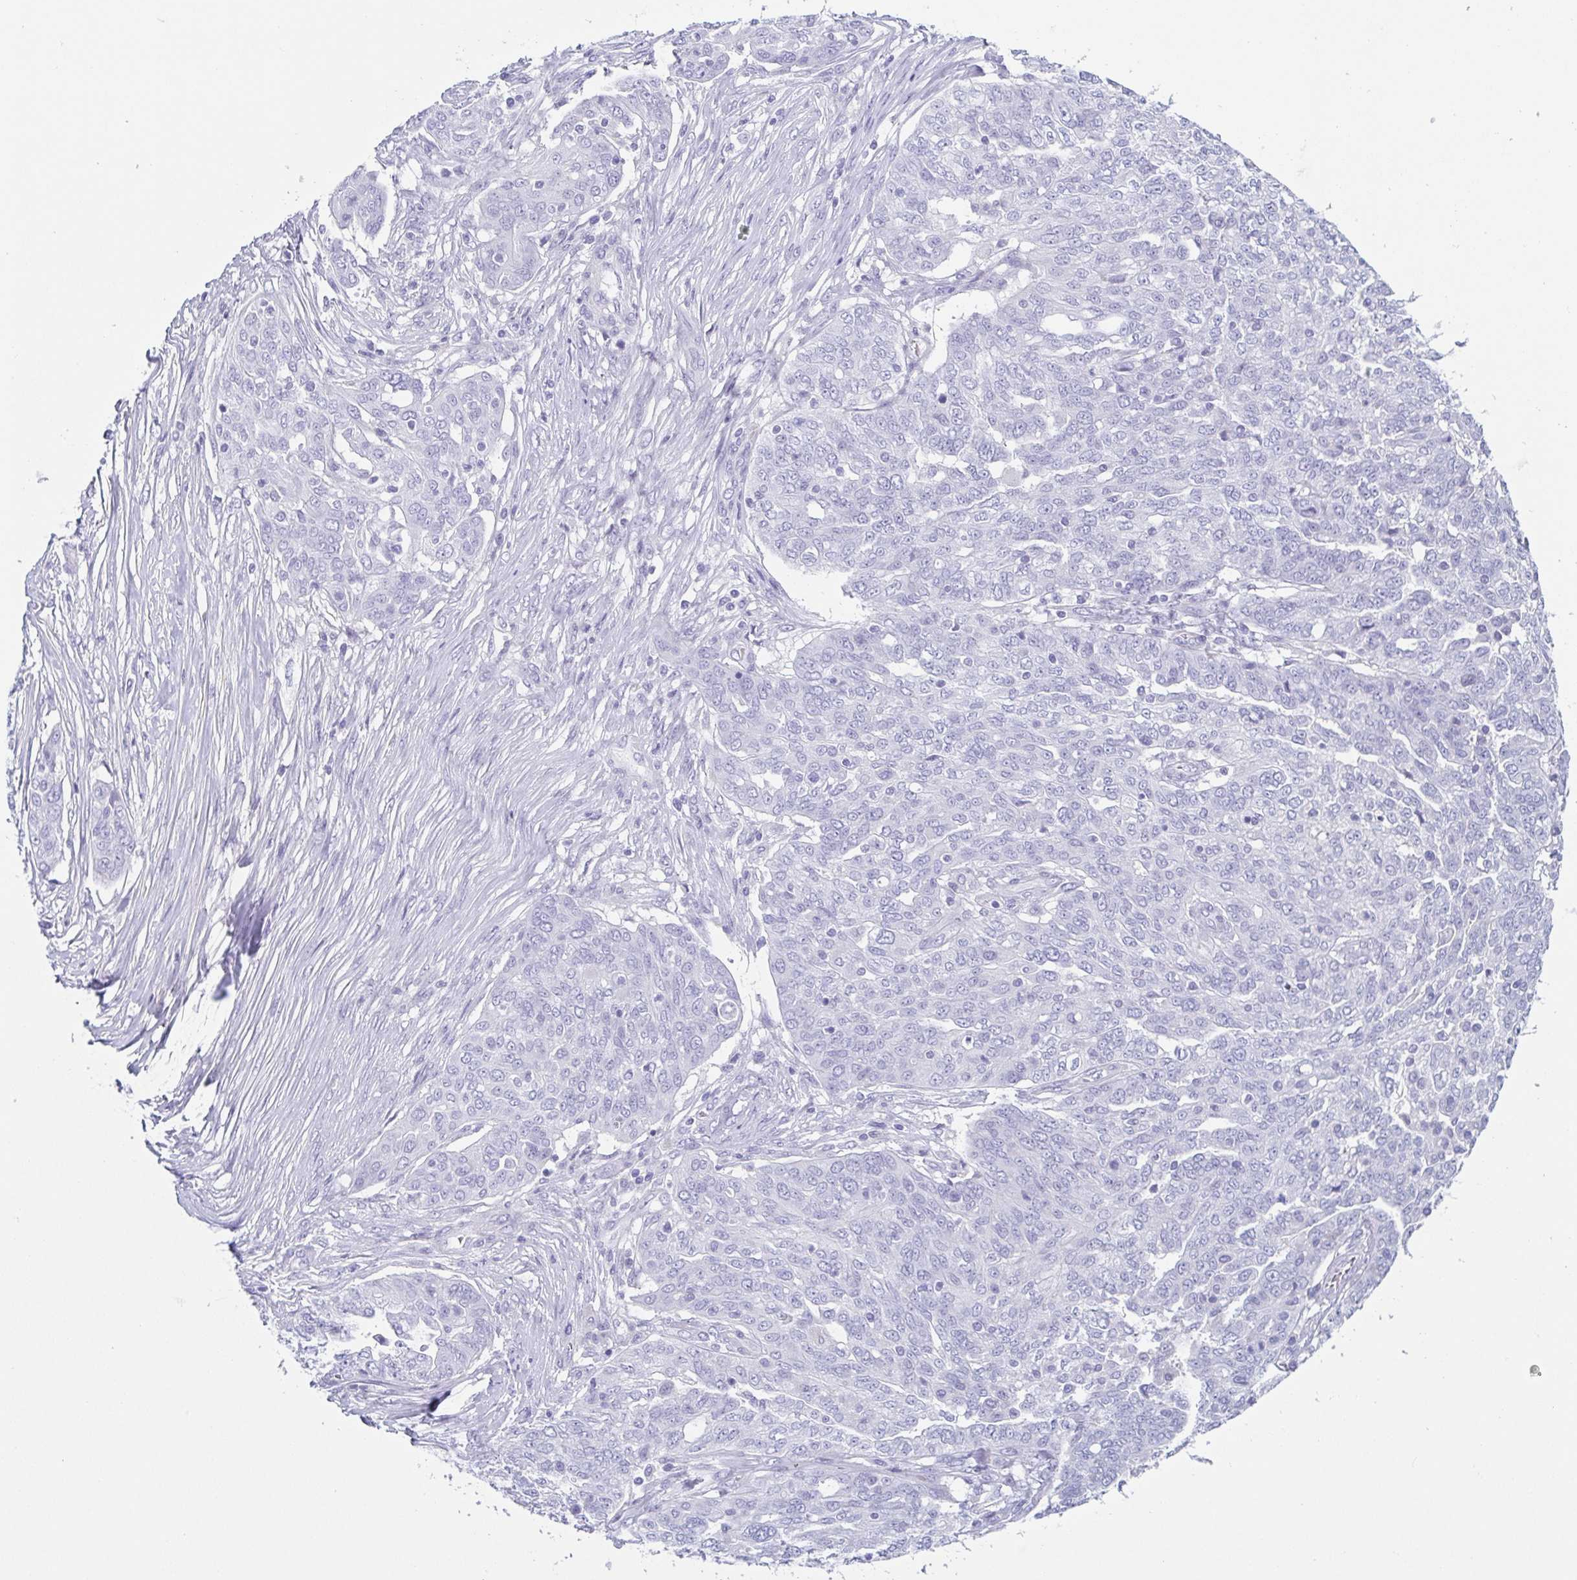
{"staining": {"intensity": "negative", "quantity": "none", "location": "none"}, "tissue": "ovarian cancer", "cell_type": "Tumor cells", "image_type": "cancer", "snomed": [{"axis": "morphology", "description": "Cystadenocarcinoma, serous, NOS"}, {"axis": "topography", "description": "Ovary"}], "caption": "The IHC image has no significant expression in tumor cells of ovarian cancer (serous cystadenocarcinoma) tissue.", "gene": "TAGLN3", "patient": {"sex": "female", "age": 67}}